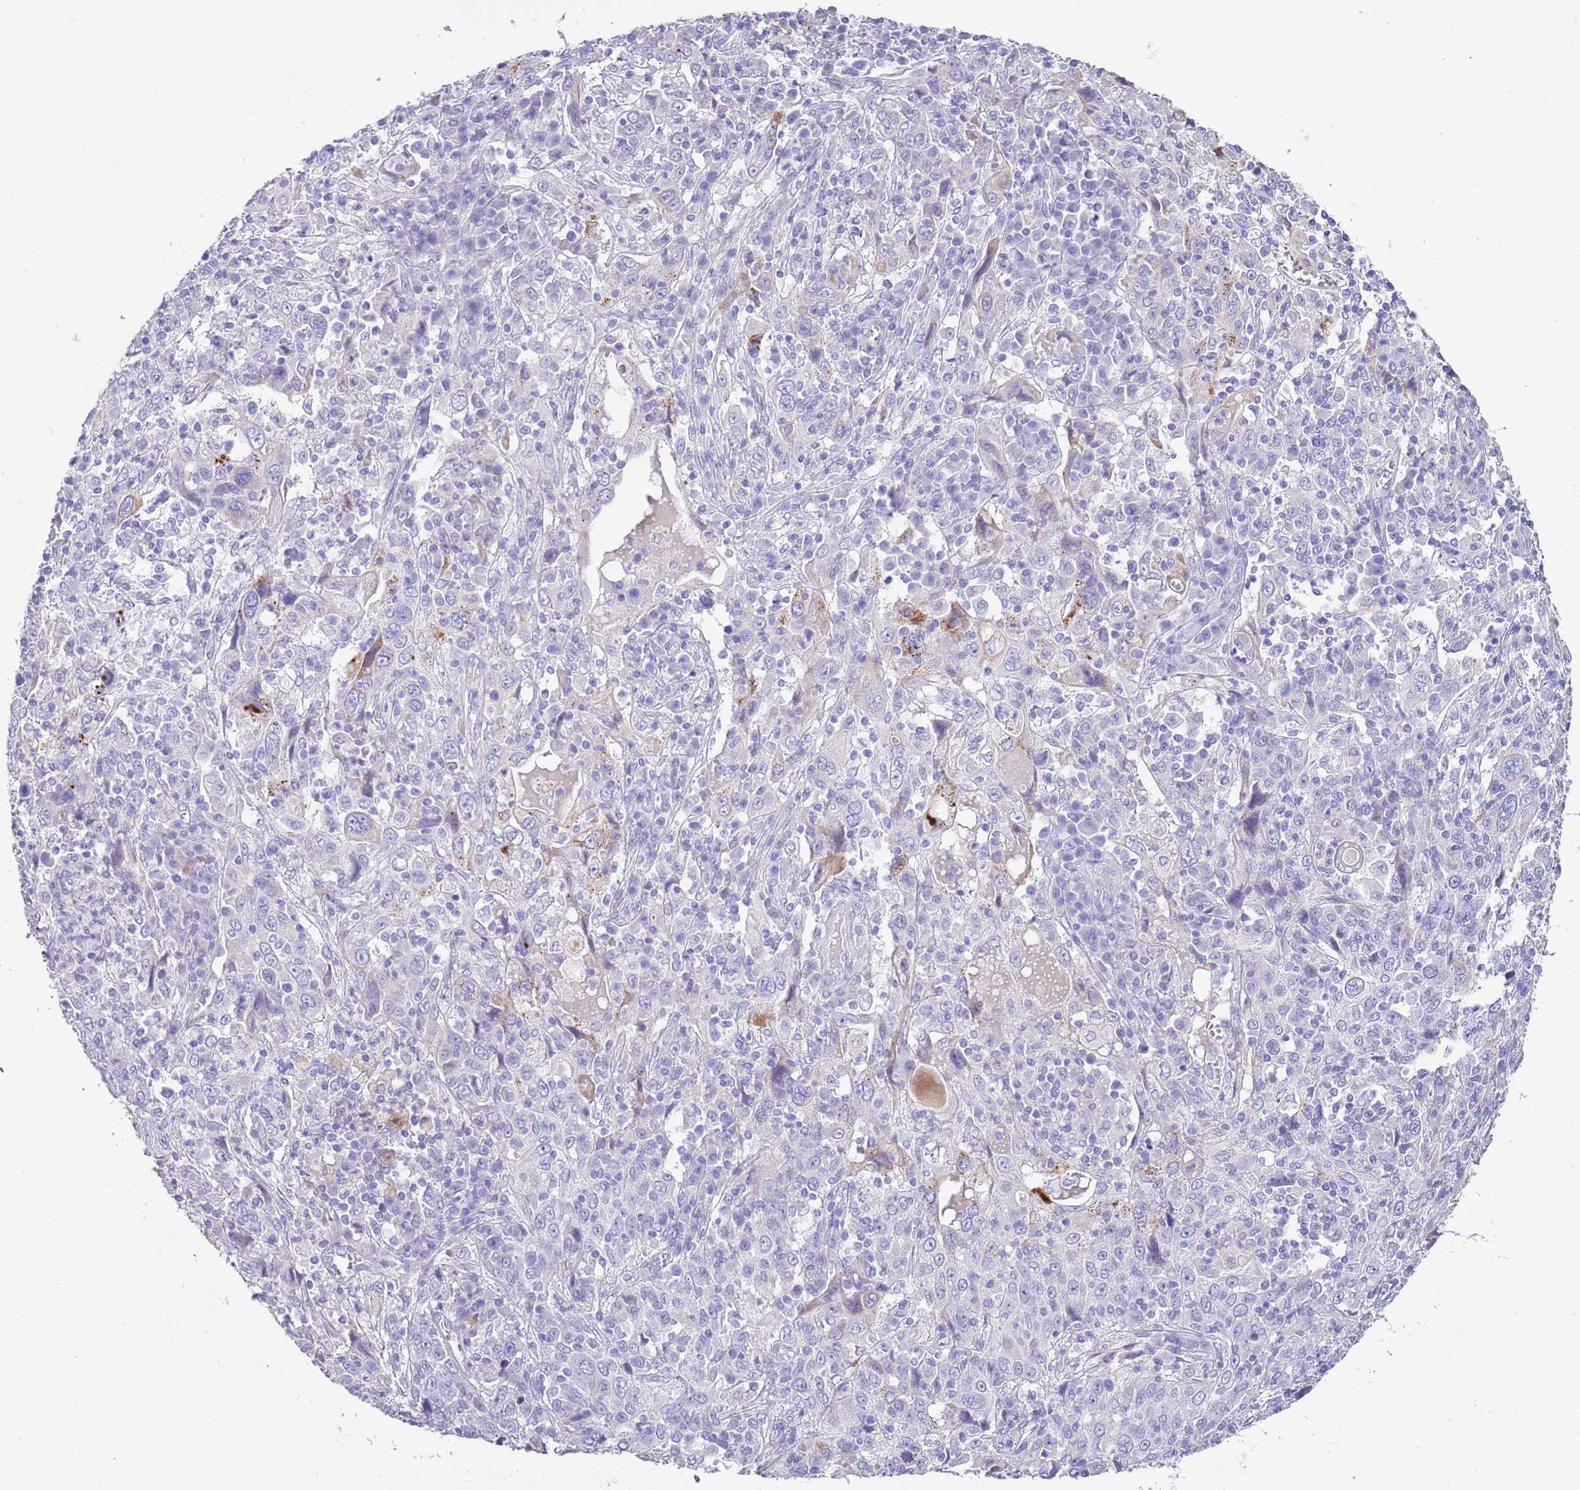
{"staining": {"intensity": "negative", "quantity": "none", "location": "none"}, "tissue": "cervical cancer", "cell_type": "Tumor cells", "image_type": "cancer", "snomed": [{"axis": "morphology", "description": "Squamous cell carcinoma, NOS"}, {"axis": "topography", "description": "Cervix"}], "caption": "Histopathology image shows no significant protein staining in tumor cells of cervical cancer (squamous cell carcinoma). Brightfield microscopy of immunohistochemistry stained with DAB (brown) and hematoxylin (blue), captured at high magnification.", "gene": "ABHD17C", "patient": {"sex": "female", "age": 46}}